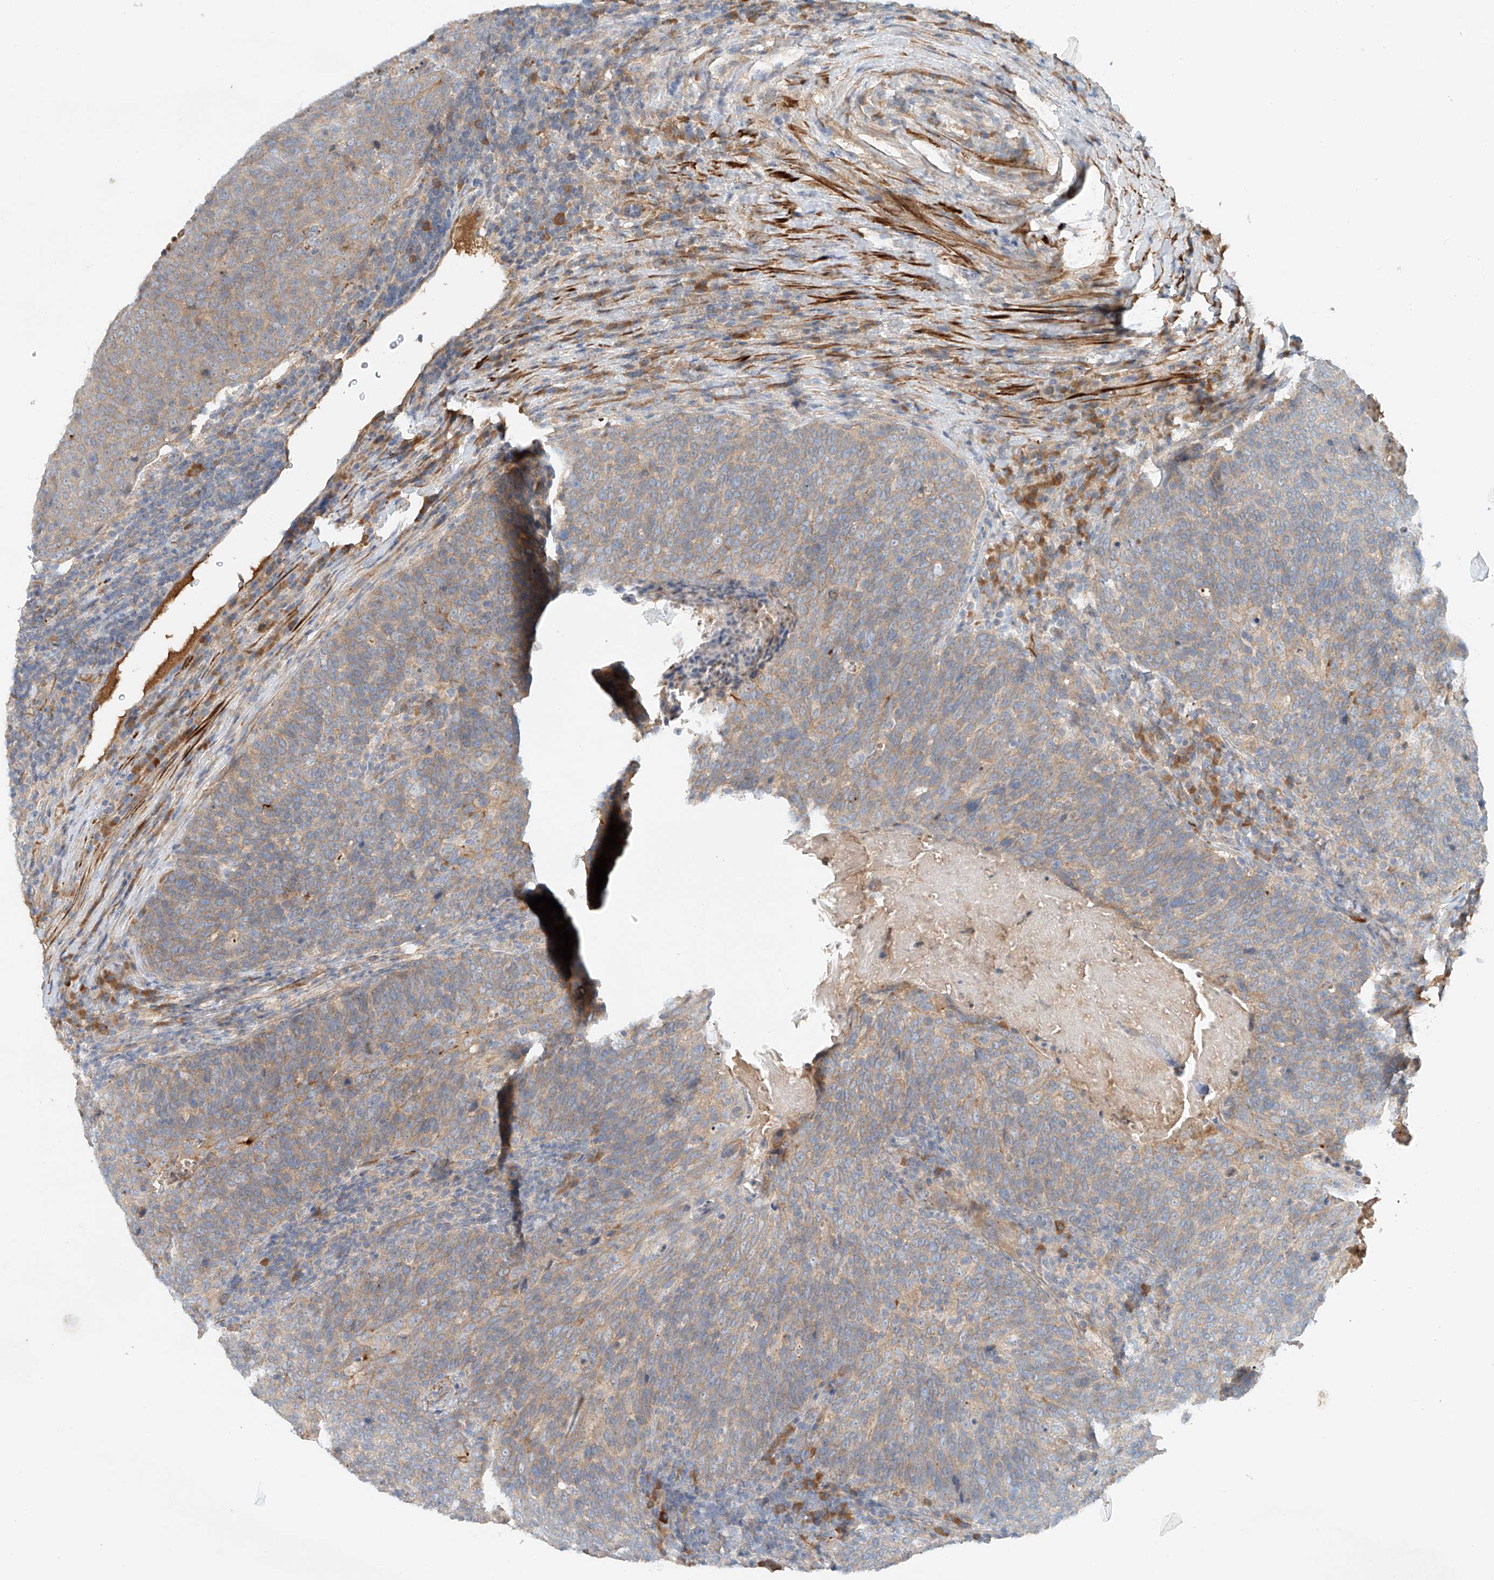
{"staining": {"intensity": "weak", "quantity": ">75%", "location": "cytoplasmic/membranous"}, "tissue": "head and neck cancer", "cell_type": "Tumor cells", "image_type": "cancer", "snomed": [{"axis": "morphology", "description": "Squamous cell carcinoma, NOS"}, {"axis": "morphology", "description": "Squamous cell carcinoma, metastatic, NOS"}, {"axis": "topography", "description": "Lymph node"}, {"axis": "topography", "description": "Head-Neck"}], "caption": "Tumor cells show weak cytoplasmic/membranous expression in approximately >75% of cells in head and neck cancer (squamous cell carcinoma).", "gene": "LYRM9", "patient": {"sex": "male", "age": 62}}